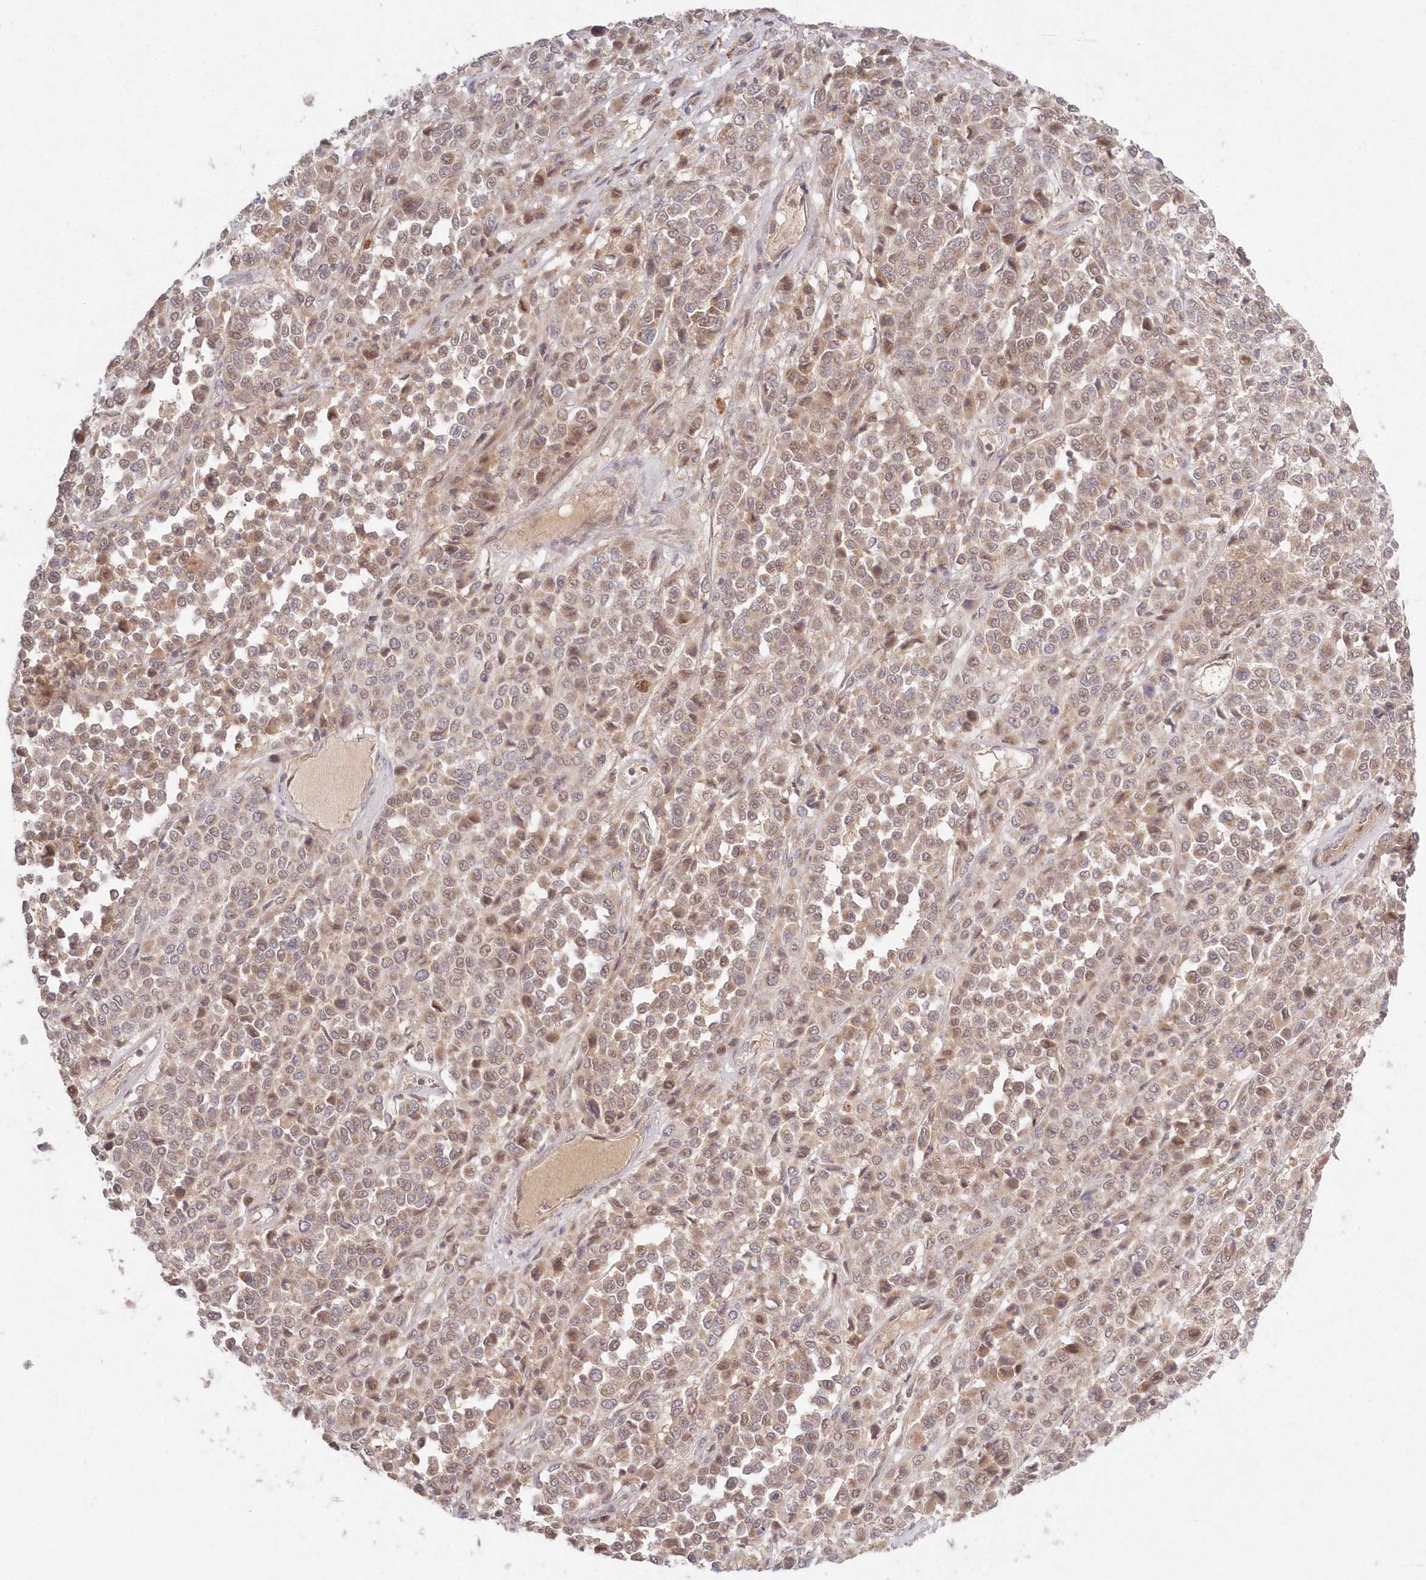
{"staining": {"intensity": "moderate", "quantity": "25%-75%", "location": "cytoplasmic/membranous,nuclear"}, "tissue": "melanoma", "cell_type": "Tumor cells", "image_type": "cancer", "snomed": [{"axis": "morphology", "description": "Malignant melanoma, Metastatic site"}, {"axis": "topography", "description": "Pancreas"}], "caption": "Immunohistochemistry (IHC) histopathology image of neoplastic tissue: melanoma stained using IHC exhibits medium levels of moderate protein expression localized specifically in the cytoplasmic/membranous and nuclear of tumor cells, appearing as a cytoplasmic/membranous and nuclear brown color.", "gene": "ASCC1", "patient": {"sex": "female", "age": 30}}